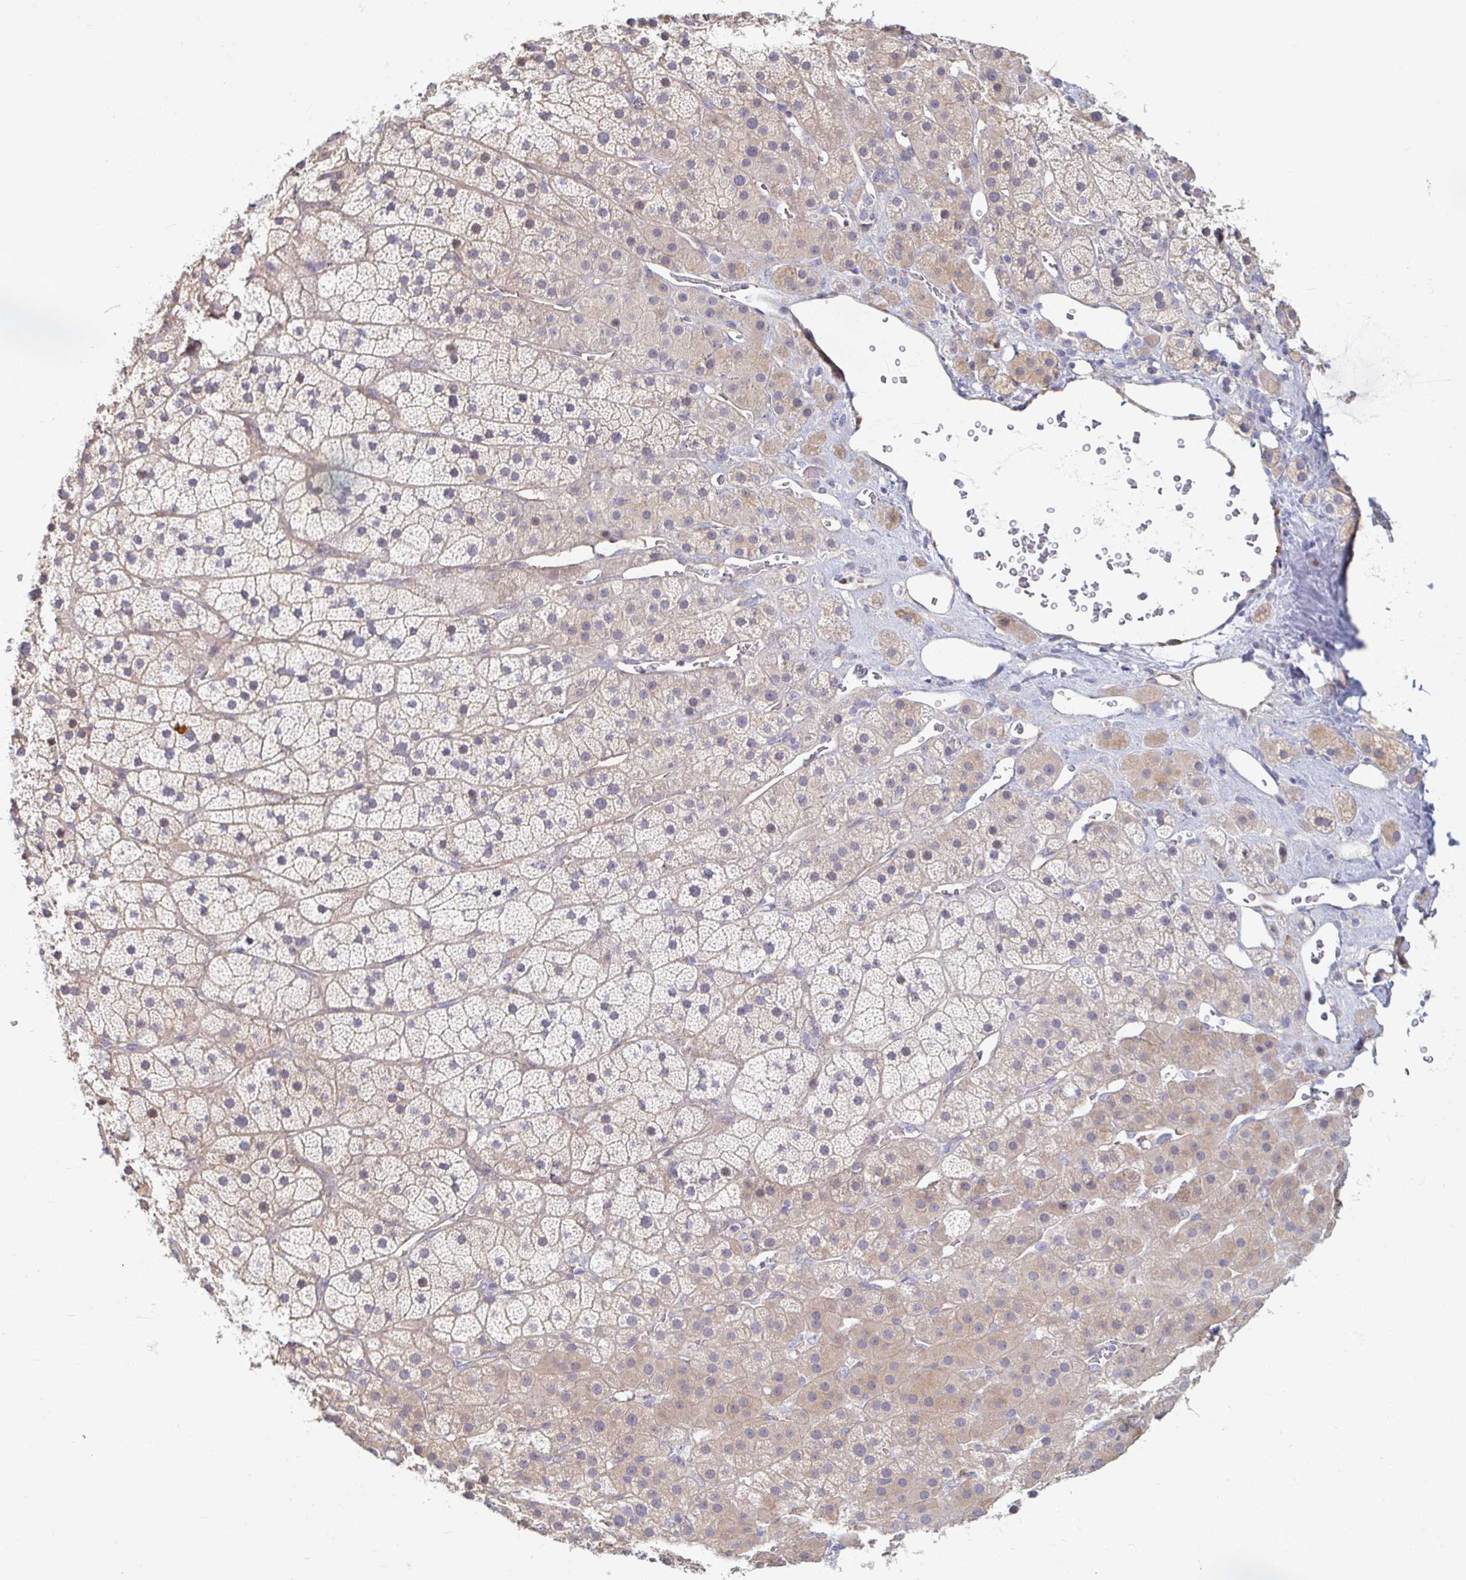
{"staining": {"intensity": "weak", "quantity": "25%-75%", "location": "cytoplasmic/membranous"}, "tissue": "adrenal gland", "cell_type": "Glandular cells", "image_type": "normal", "snomed": [{"axis": "morphology", "description": "Normal tissue, NOS"}, {"axis": "topography", "description": "Adrenal gland"}], "caption": "Immunohistochemistry of unremarkable adrenal gland exhibits low levels of weak cytoplasmic/membranous expression in approximately 25%-75% of glandular cells. The staining is performed using DAB brown chromogen to label protein expression. The nuclei are counter-stained blue using hematoxylin.", "gene": "MYLK2", "patient": {"sex": "male", "age": 57}}